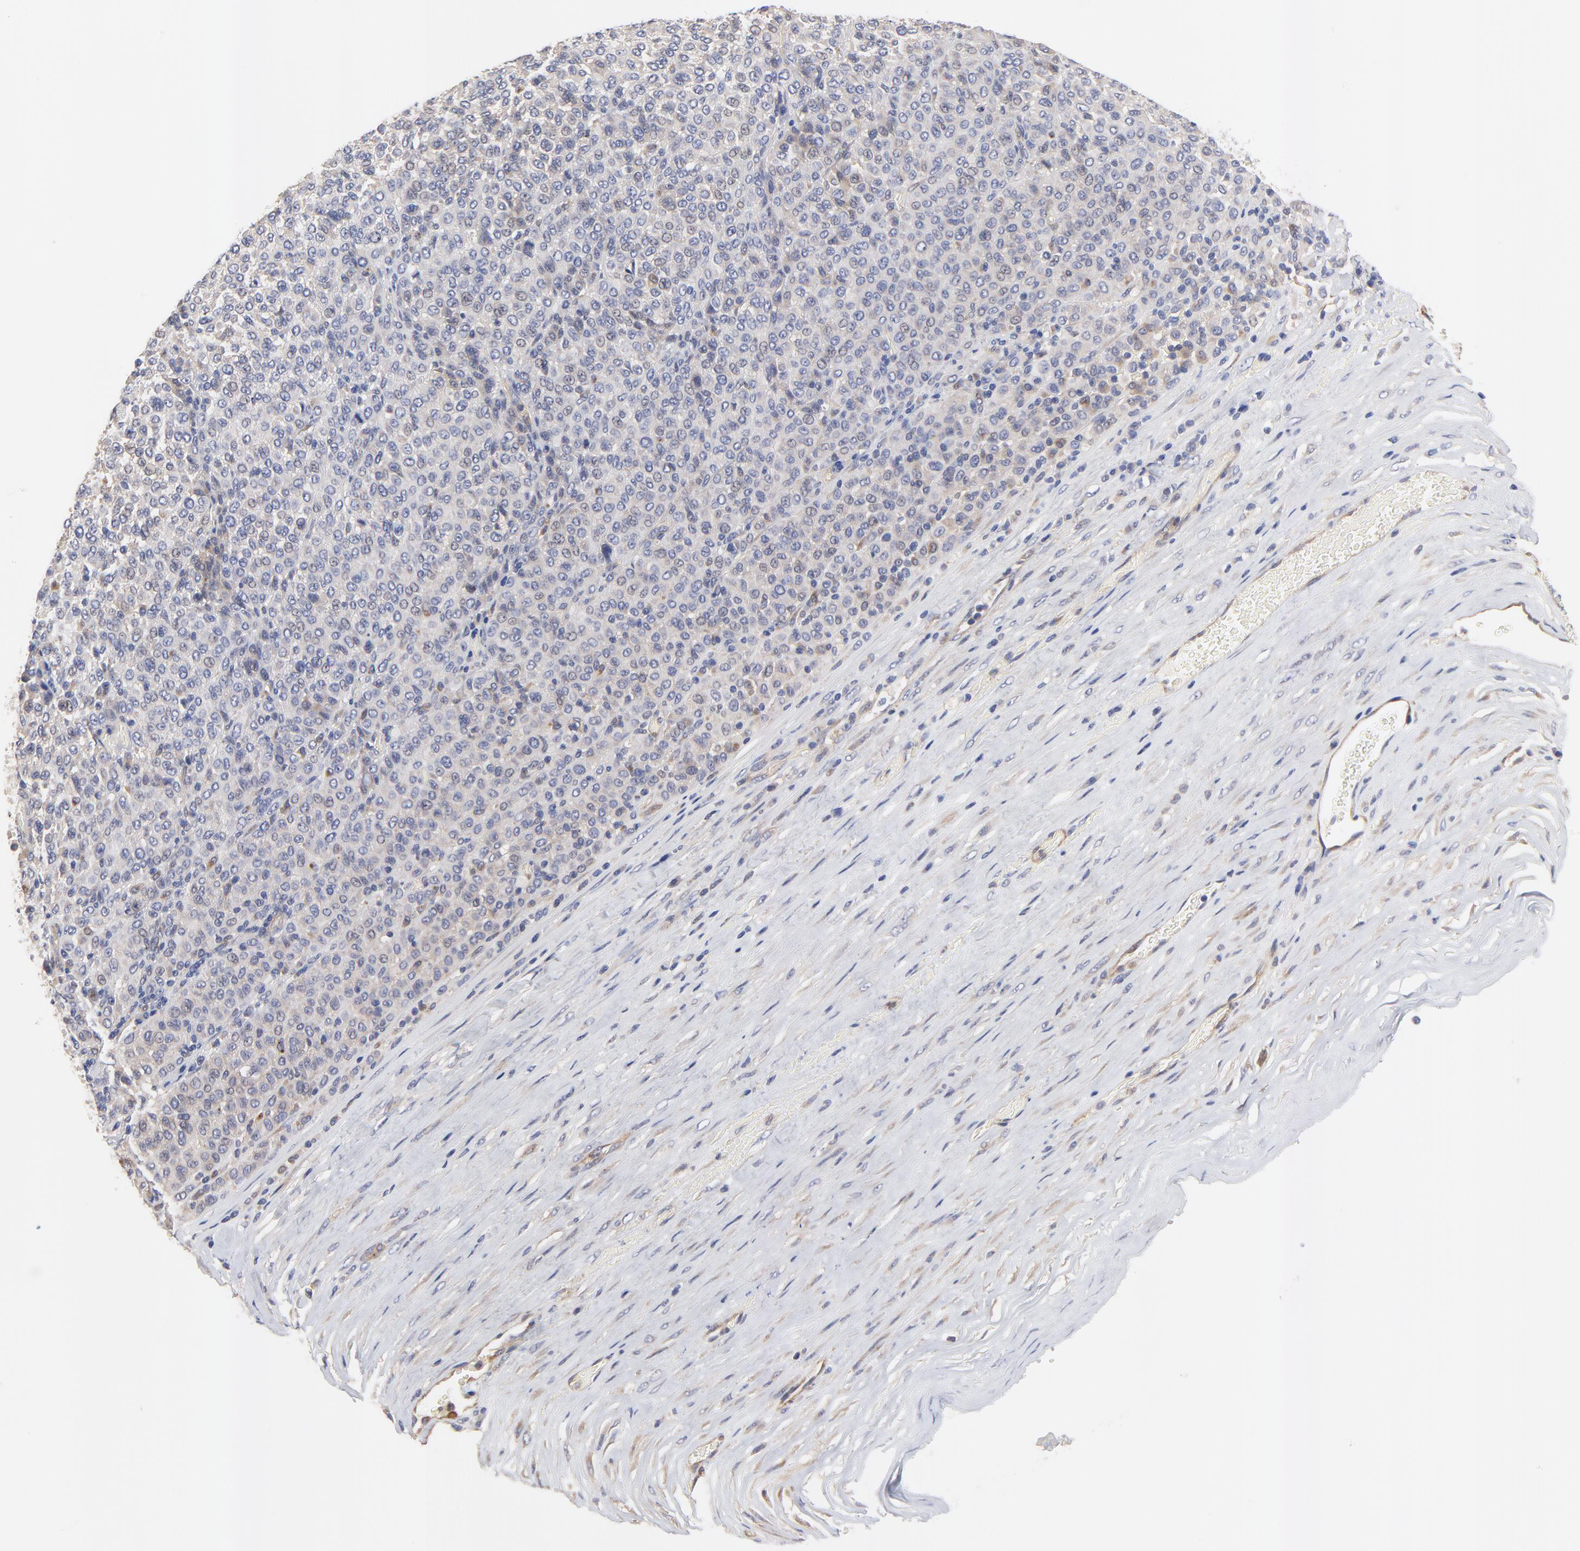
{"staining": {"intensity": "negative", "quantity": "none", "location": "none"}, "tissue": "melanoma", "cell_type": "Tumor cells", "image_type": "cancer", "snomed": [{"axis": "morphology", "description": "Malignant melanoma, Metastatic site"}, {"axis": "topography", "description": "Pancreas"}], "caption": "A micrograph of melanoma stained for a protein displays no brown staining in tumor cells.", "gene": "FBXL2", "patient": {"sex": "female", "age": 30}}